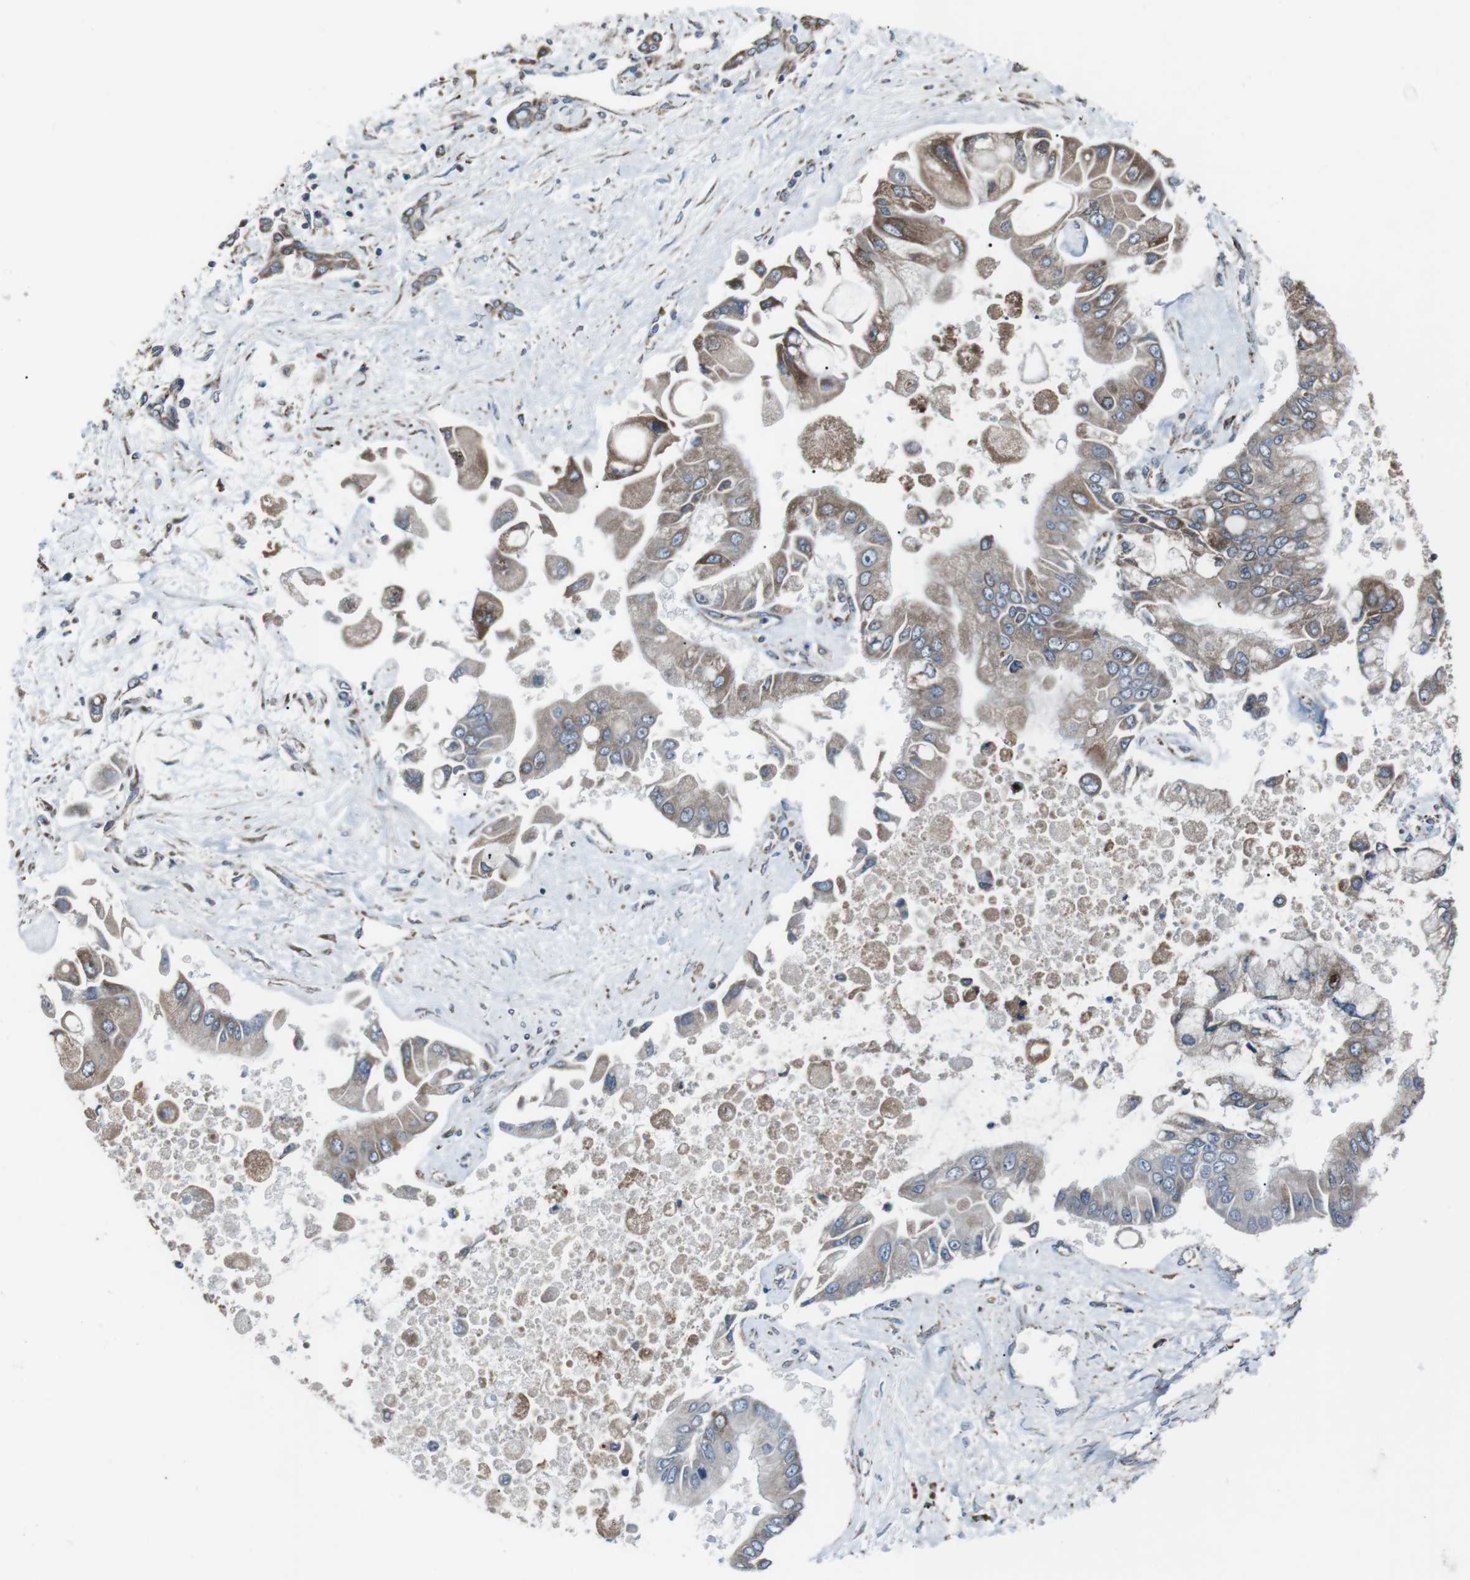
{"staining": {"intensity": "moderate", "quantity": "25%-75%", "location": "cytoplasmic/membranous"}, "tissue": "liver cancer", "cell_type": "Tumor cells", "image_type": "cancer", "snomed": [{"axis": "morphology", "description": "Cholangiocarcinoma"}, {"axis": "topography", "description": "Liver"}], "caption": "A medium amount of moderate cytoplasmic/membranous staining is identified in approximately 25%-75% of tumor cells in cholangiocarcinoma (liver) tissue.", "gene": "CISD2", "patient": {"sex": "male", "age": 50}}